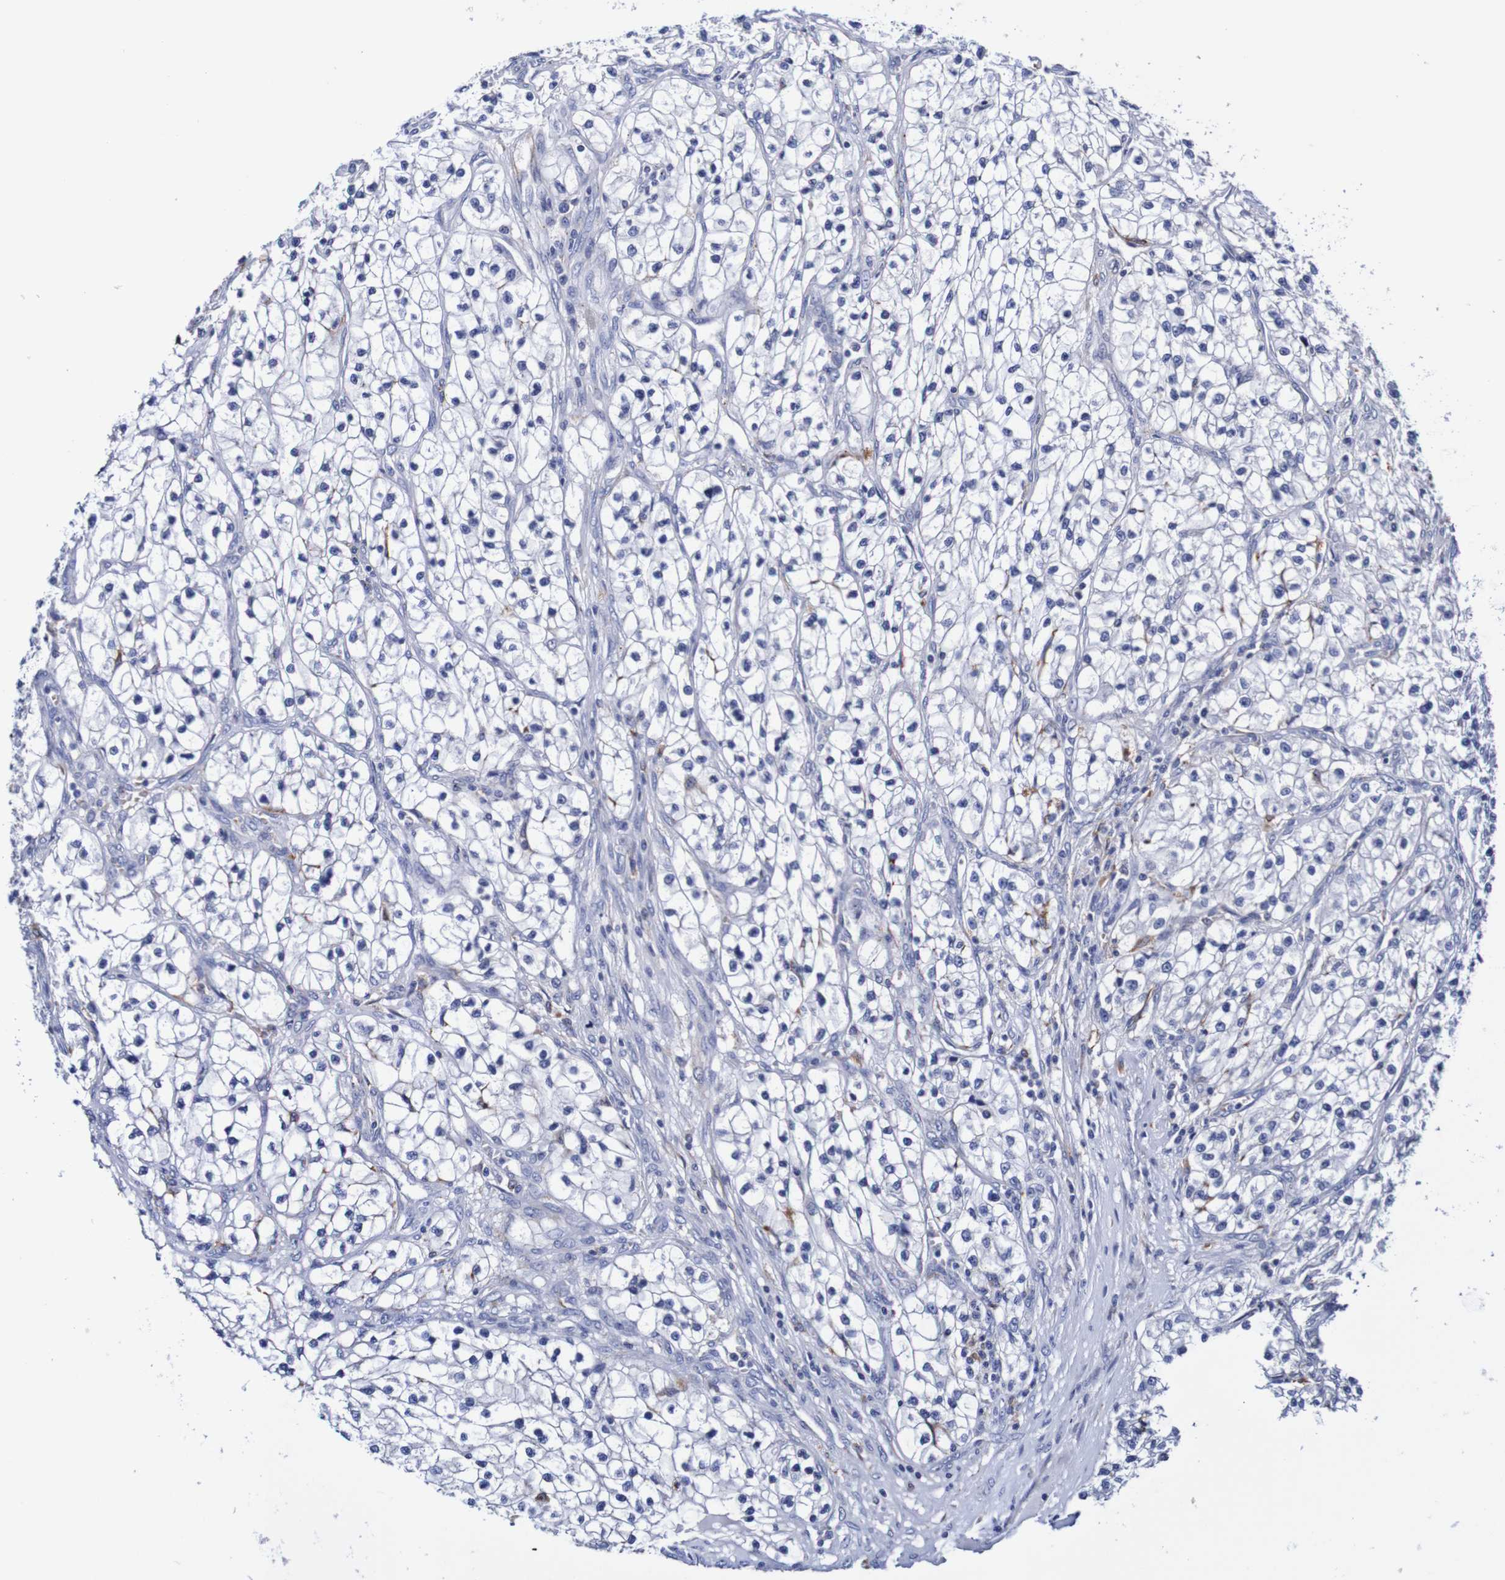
{"staining": {"intensity": "negative", "quantity": "none", "location": "none"}, "tissue": "renal cancer", "cell_type": "Tumor cells", "image_type": "cancer", "snomed": [{"axis": "morphology", "description": "Adenocarcinoma, NOS"}, {"axis": "topography", "description": "Kidney"}], "caption": "This is a photomicrograph of IHC staining of renal cancer (adenocarcinoma), which shows no positivity in tumor cells.", "gene": "SEZ6", "patient": {"sex": "female", "age": 57}}